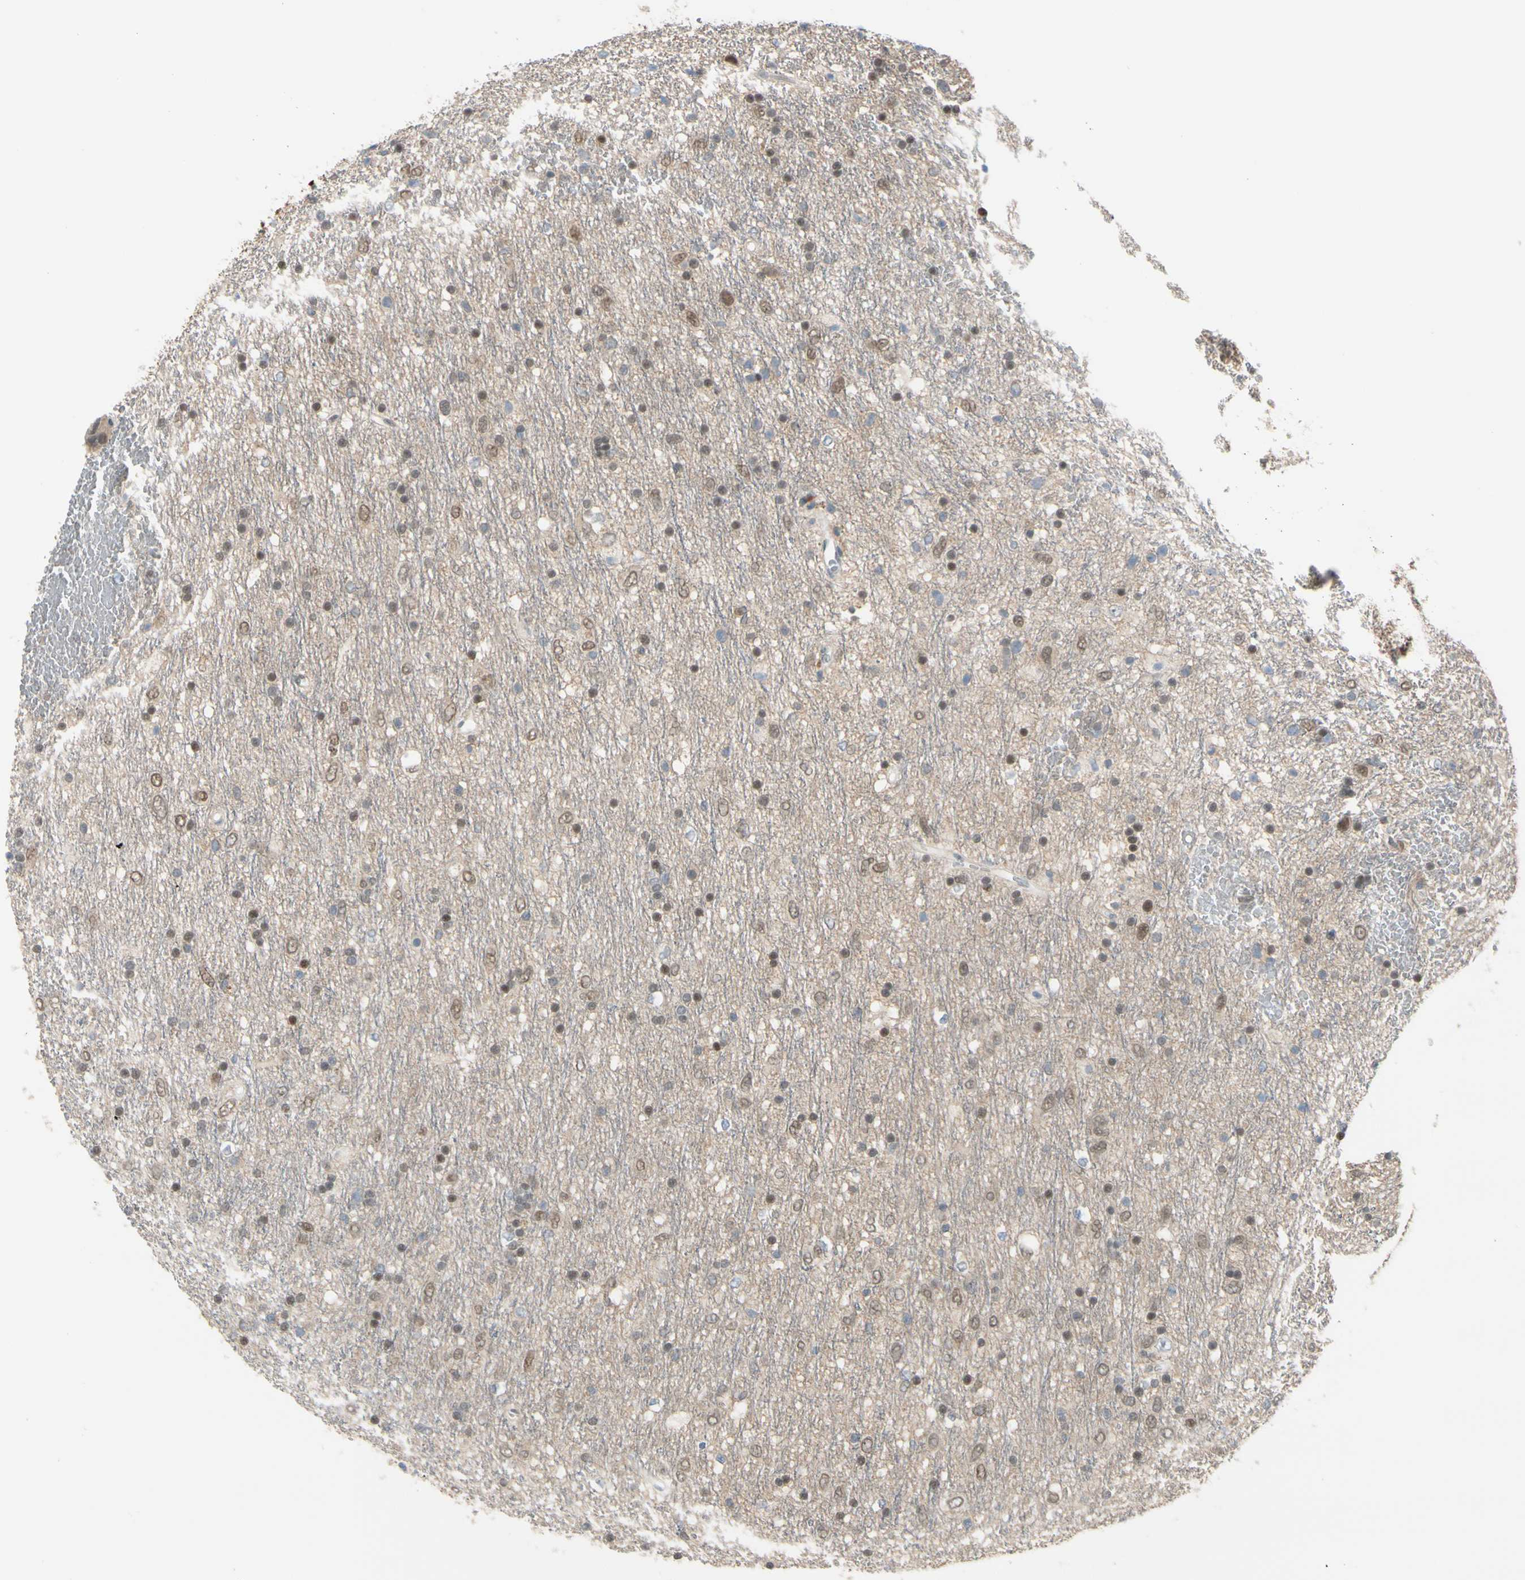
{"staining": {"intensity": "weak", "quantity": "25%-75%", "location": "nuclear"}, "tissue": "glioma", "cell_type": "Tumor cells", "image_type": "cancer", "snomed": [{"axis": "morphology", "description": "Glioma, malignant, Low grade"}, {"axis": "topography", "description": "Brain"}], "caption": "Immunohistochemical staining of glioma exhibits low levels of weak nuclear protein positivity in approximately 25%-75% of tumor cells. (Brightfield microscopy of DAB IHC at high magnification).", "gene": "PTTG1", "patient": {"sex": "male", "age": 77}}